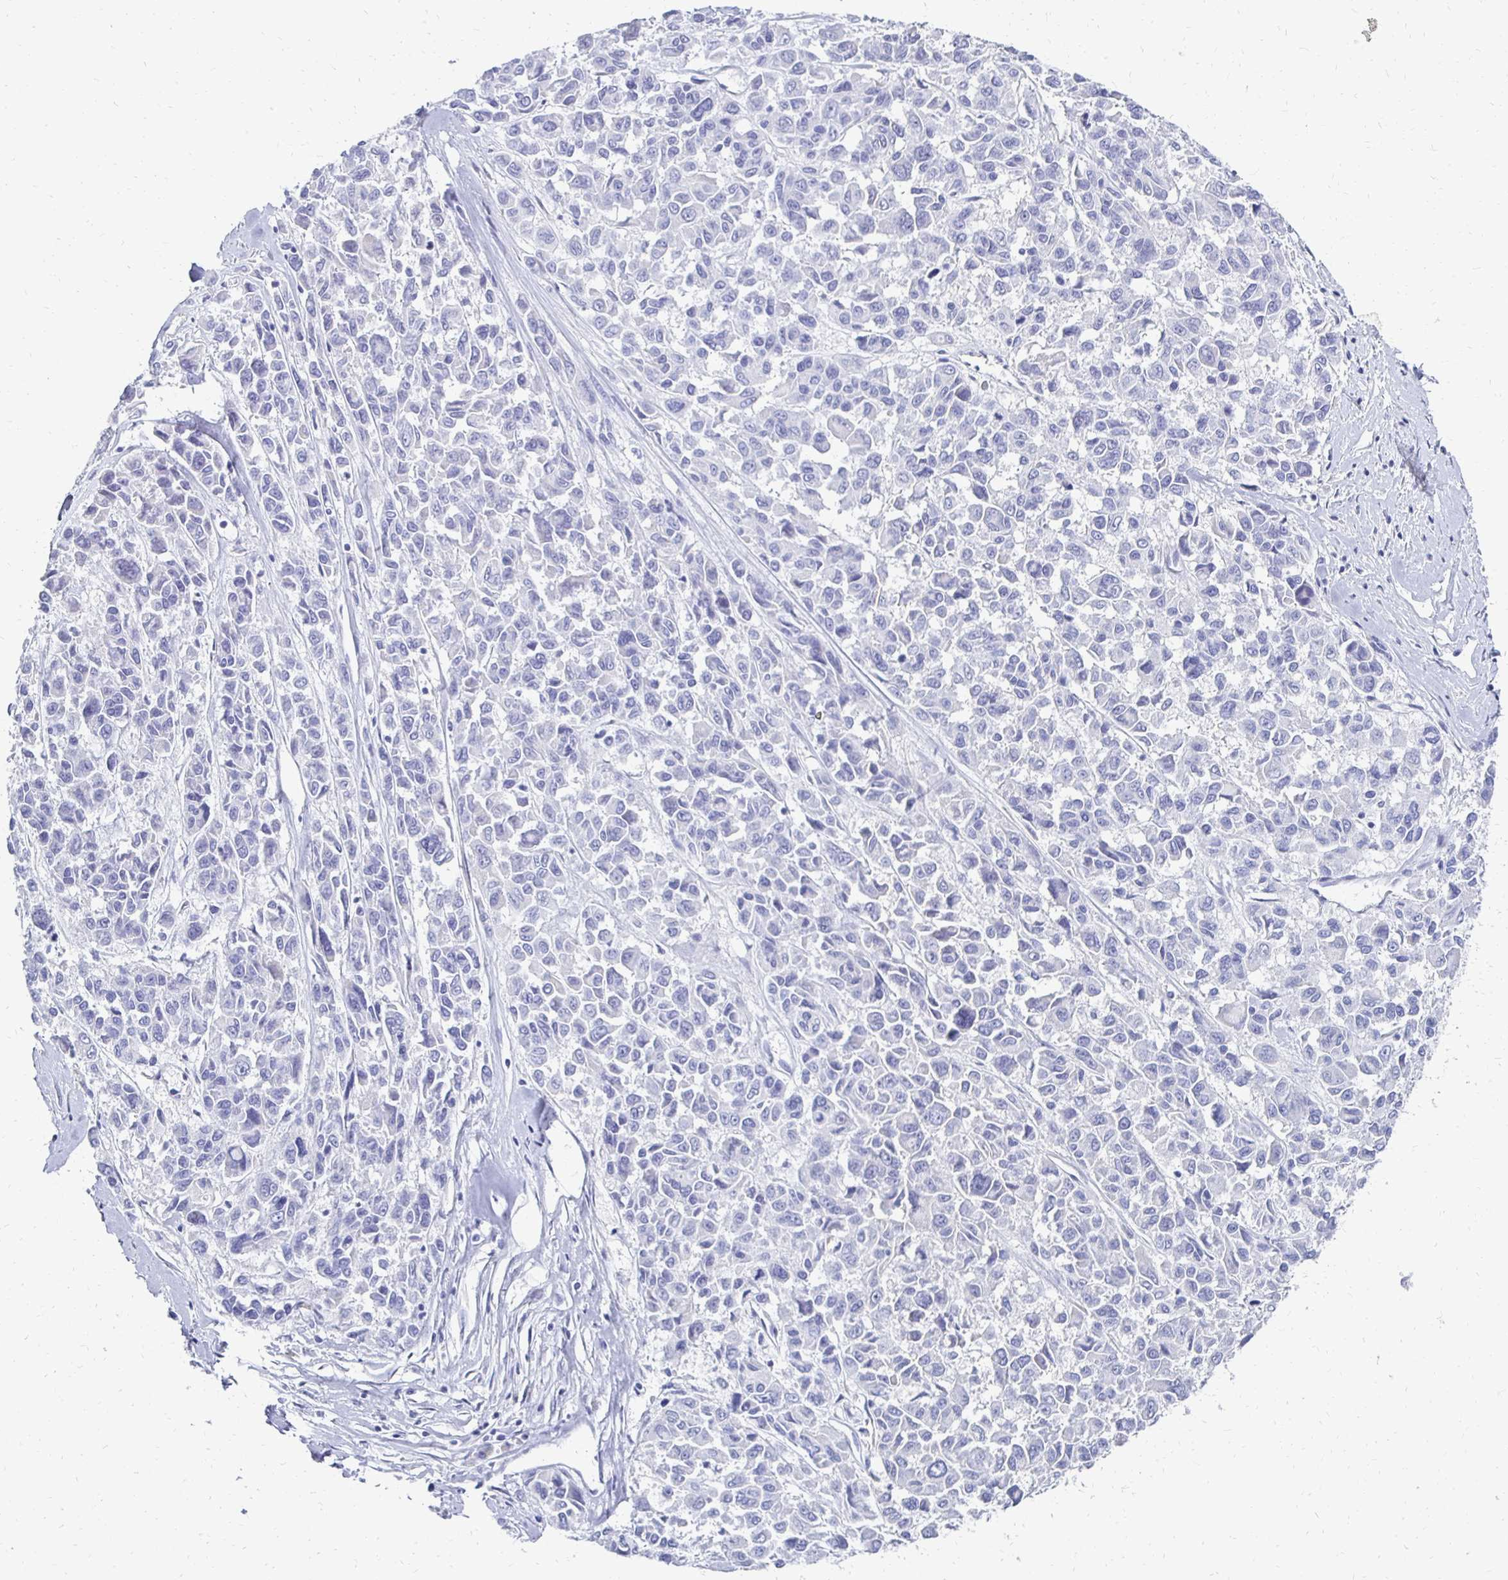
{"staining": {"intensity": "negative", "quantity": "none", "location": "none"}, "tissue": "melanoma", "cell_type": "Tumor cells", "image_type": "cancer", "snomed": [{"axis": "morphology", "description": "Malignant melanoma, NOS"}, {"axis": "topography", "description": "Skin"}], "caption": "DAB (3,3'-diaminobenzidine) immunohistochemical staining of malignant melanoma exhibits no significant staining in tumor cells. (Immunohistochemistry, brightfield microscopy, high magnification).", "gene": "SYCP3", "patient": {"sex": "female", "age": 66}}